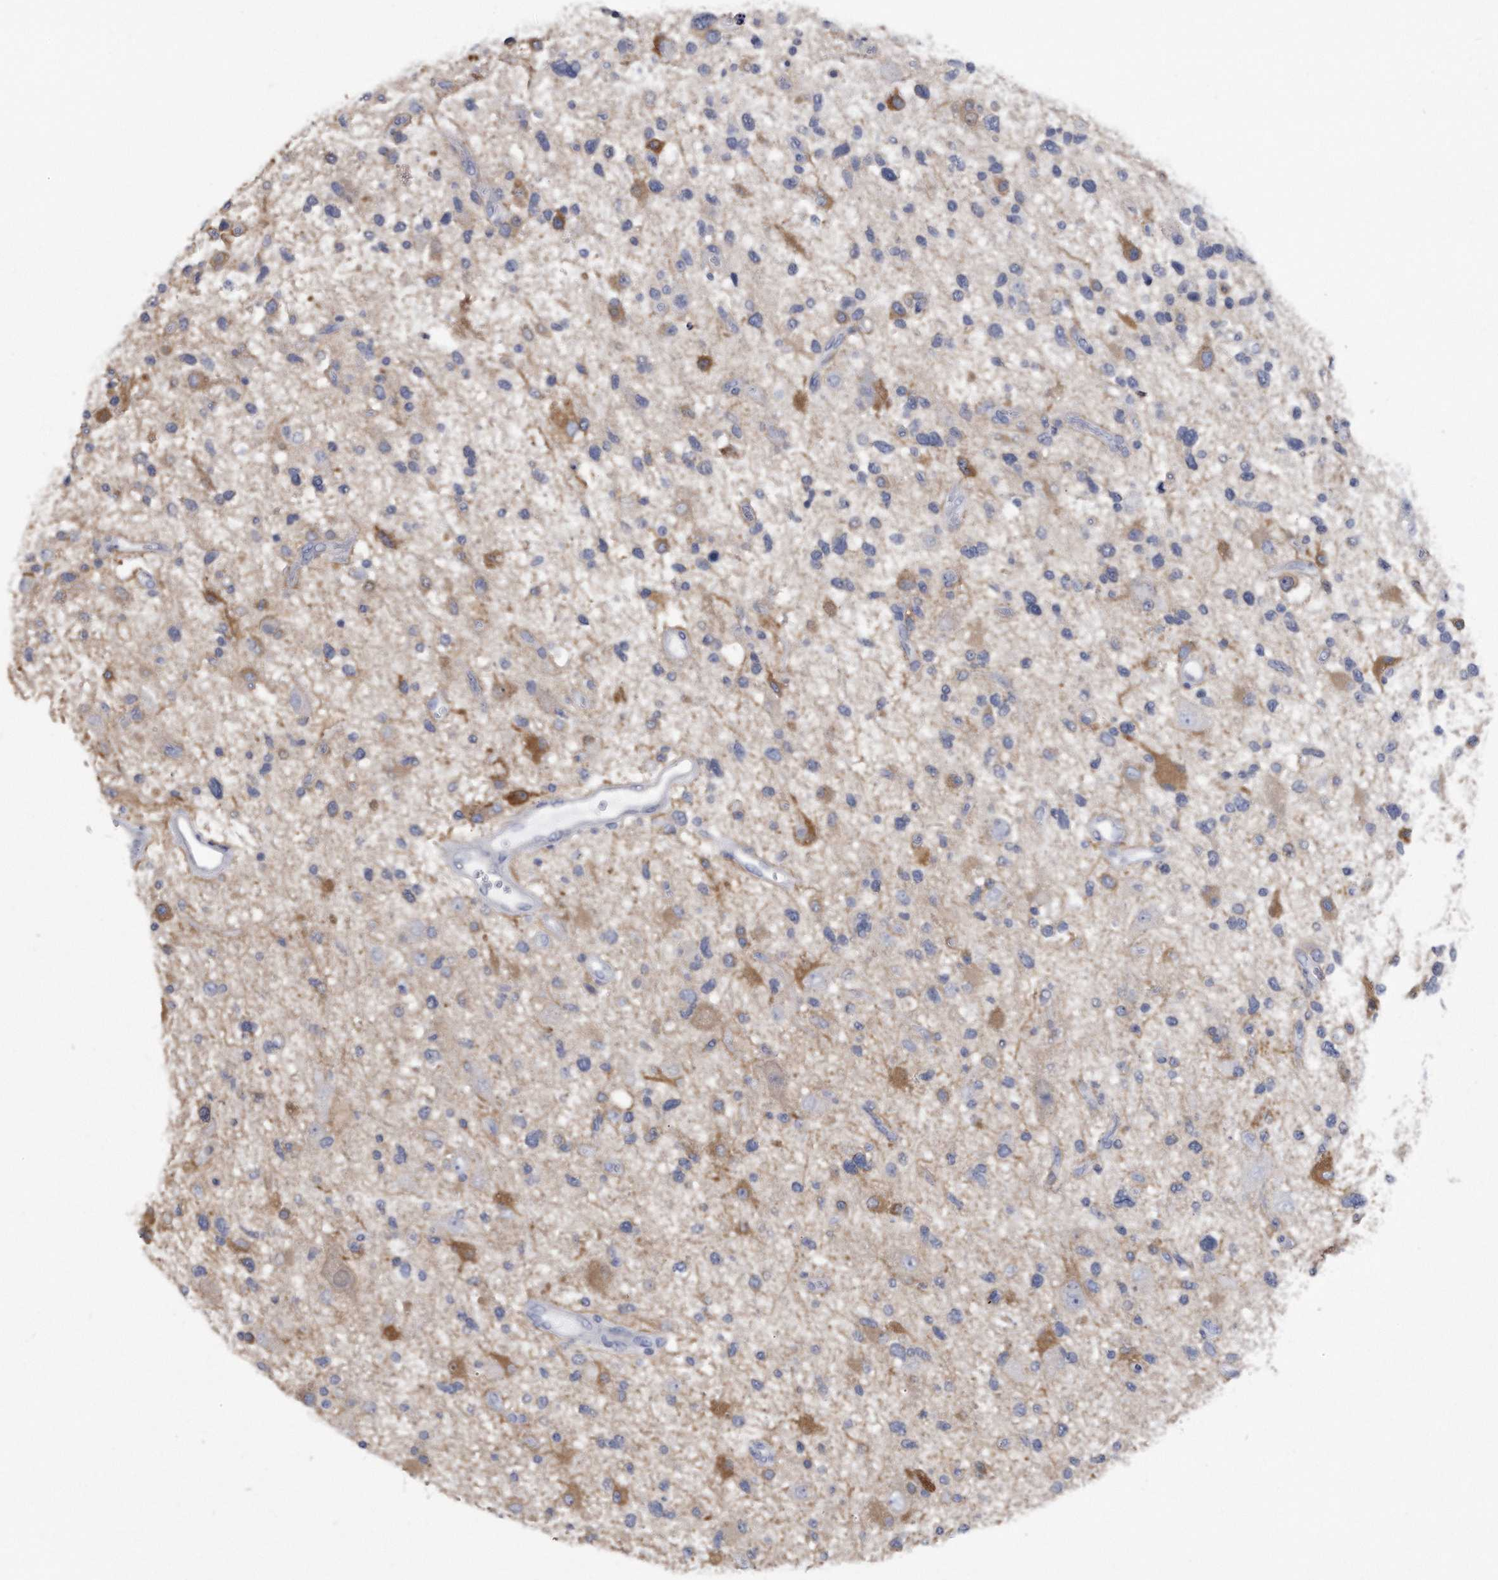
{"staining": {"intensity": "negative", "quantity": "none", "location": "none"}, "tissue": "glioma", "cell_type": "Tumor cells", "image_type": "cancer", "snomed": [{"axis": "morphology", "description": "Glioma, malignant, High grade"}, {"axis": "topography", "description": "Brain"}], "caption": "Immunohistochemical staining of glioma demonstrates no significant positivity in tumor cells. The staining is performed using DAB brown chromogen with nuclei counter-stained in using hematoxylin.", "gene": "PYGB", "patient": {"sex": "male", "age": 33}}